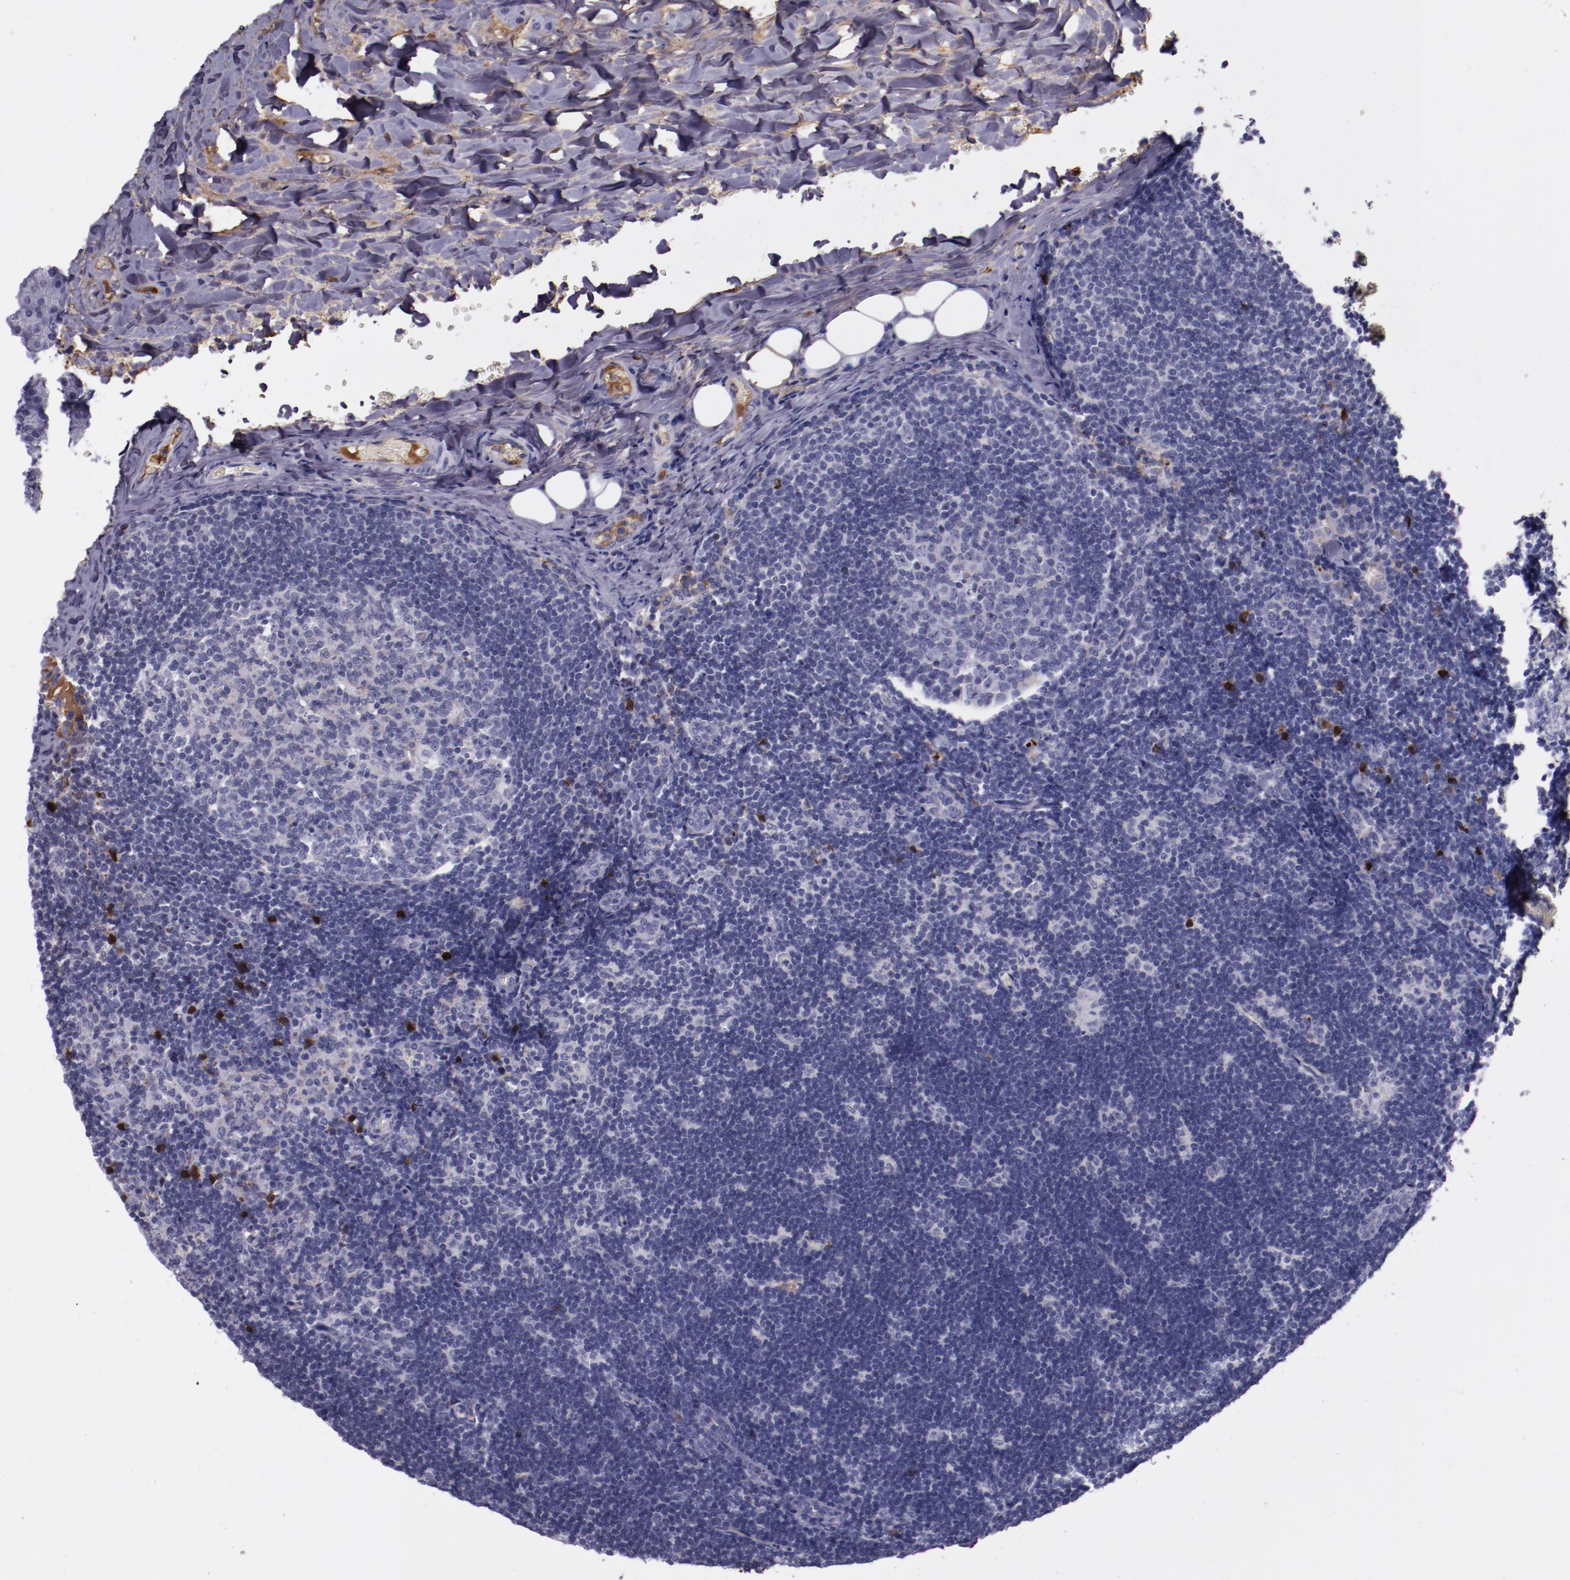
{"staining": {"intensity": "negative", "quantity": "none", "location": "none"}, "tissue": "lymph node", "cell_type": "Germinal center cells", "image_type": "normal", "snomed": [{"axis": "morphology", "description": "Normal tissue, NOS"}, {"axis": "topography", "description": "Lymph node"}, {"axis": "topography", "description": "Salivary gland"}], "caption": "A high-resolution photomicrograph shows immunohistochemistry staining of unremarkable lymph node, which exhibits no significant expression in germinal center cells.", "gene": "APOH", "patient": {"sex": "male", "age": 8}}